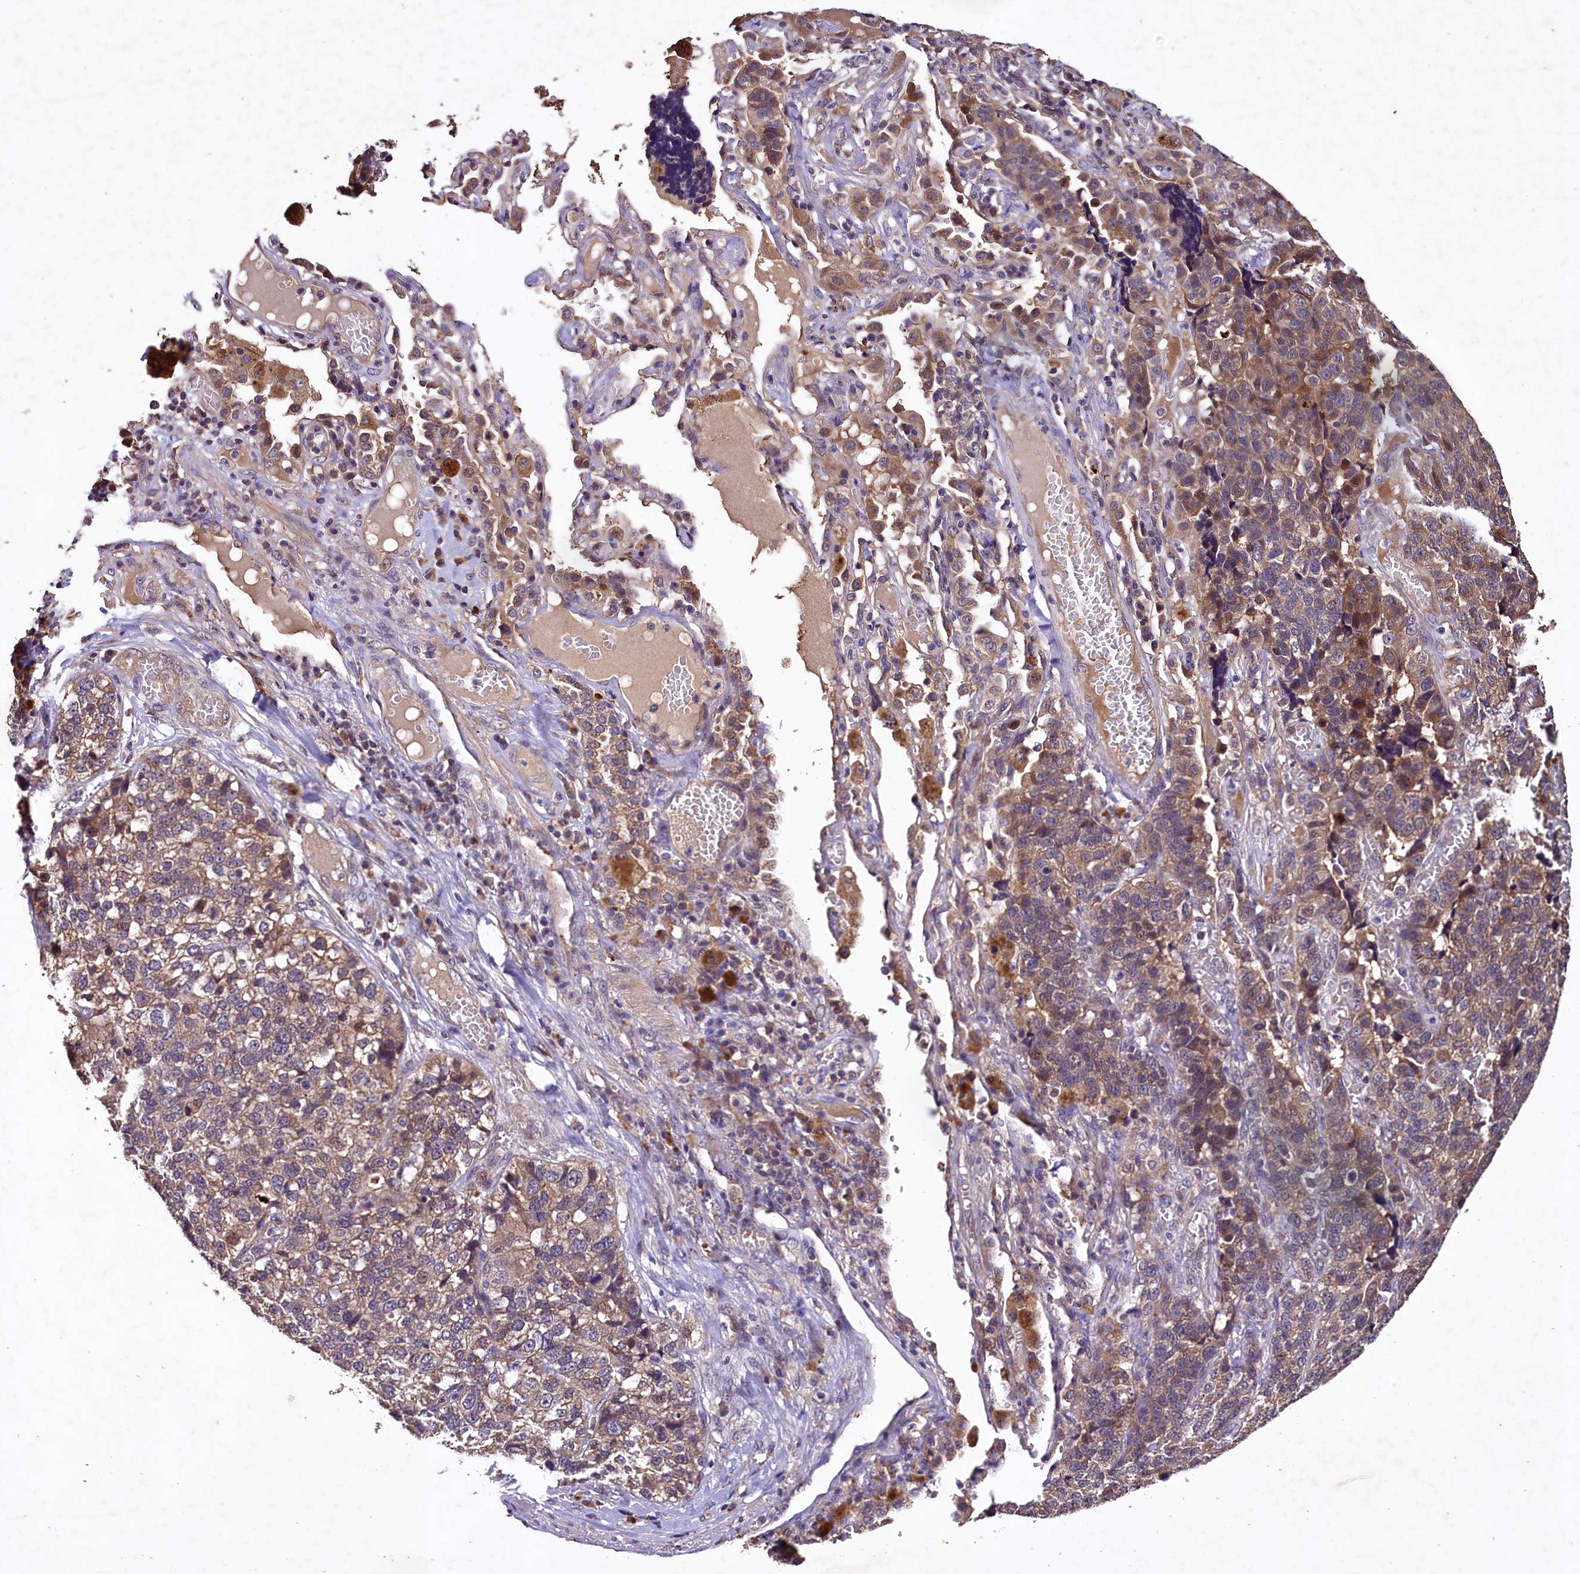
{"staining": {"intensity": "moderate", "quantity": "25%-75%", "location": "cytoplasmic/membranous"}, "tissue": "lung cancer", "cell_type": "Tumor cells", "image_type": "cancer", "snomed": [{"axis": "morphology", "description": "Adenocarcinoma, NOS"}, {"axis": "topography", "description": "Lung"}], "caption": "This micrograph demonstrates lung cancer stained with immunohistochemistry (IHC) to label a protein in brown. The cytoplasmic/membranous of tumor cells show moderate positivity for the protein. Nuclei are counter-stained blue.", "gene": "PLXNB1", "patient": {"sex": "male", "age": 49}}